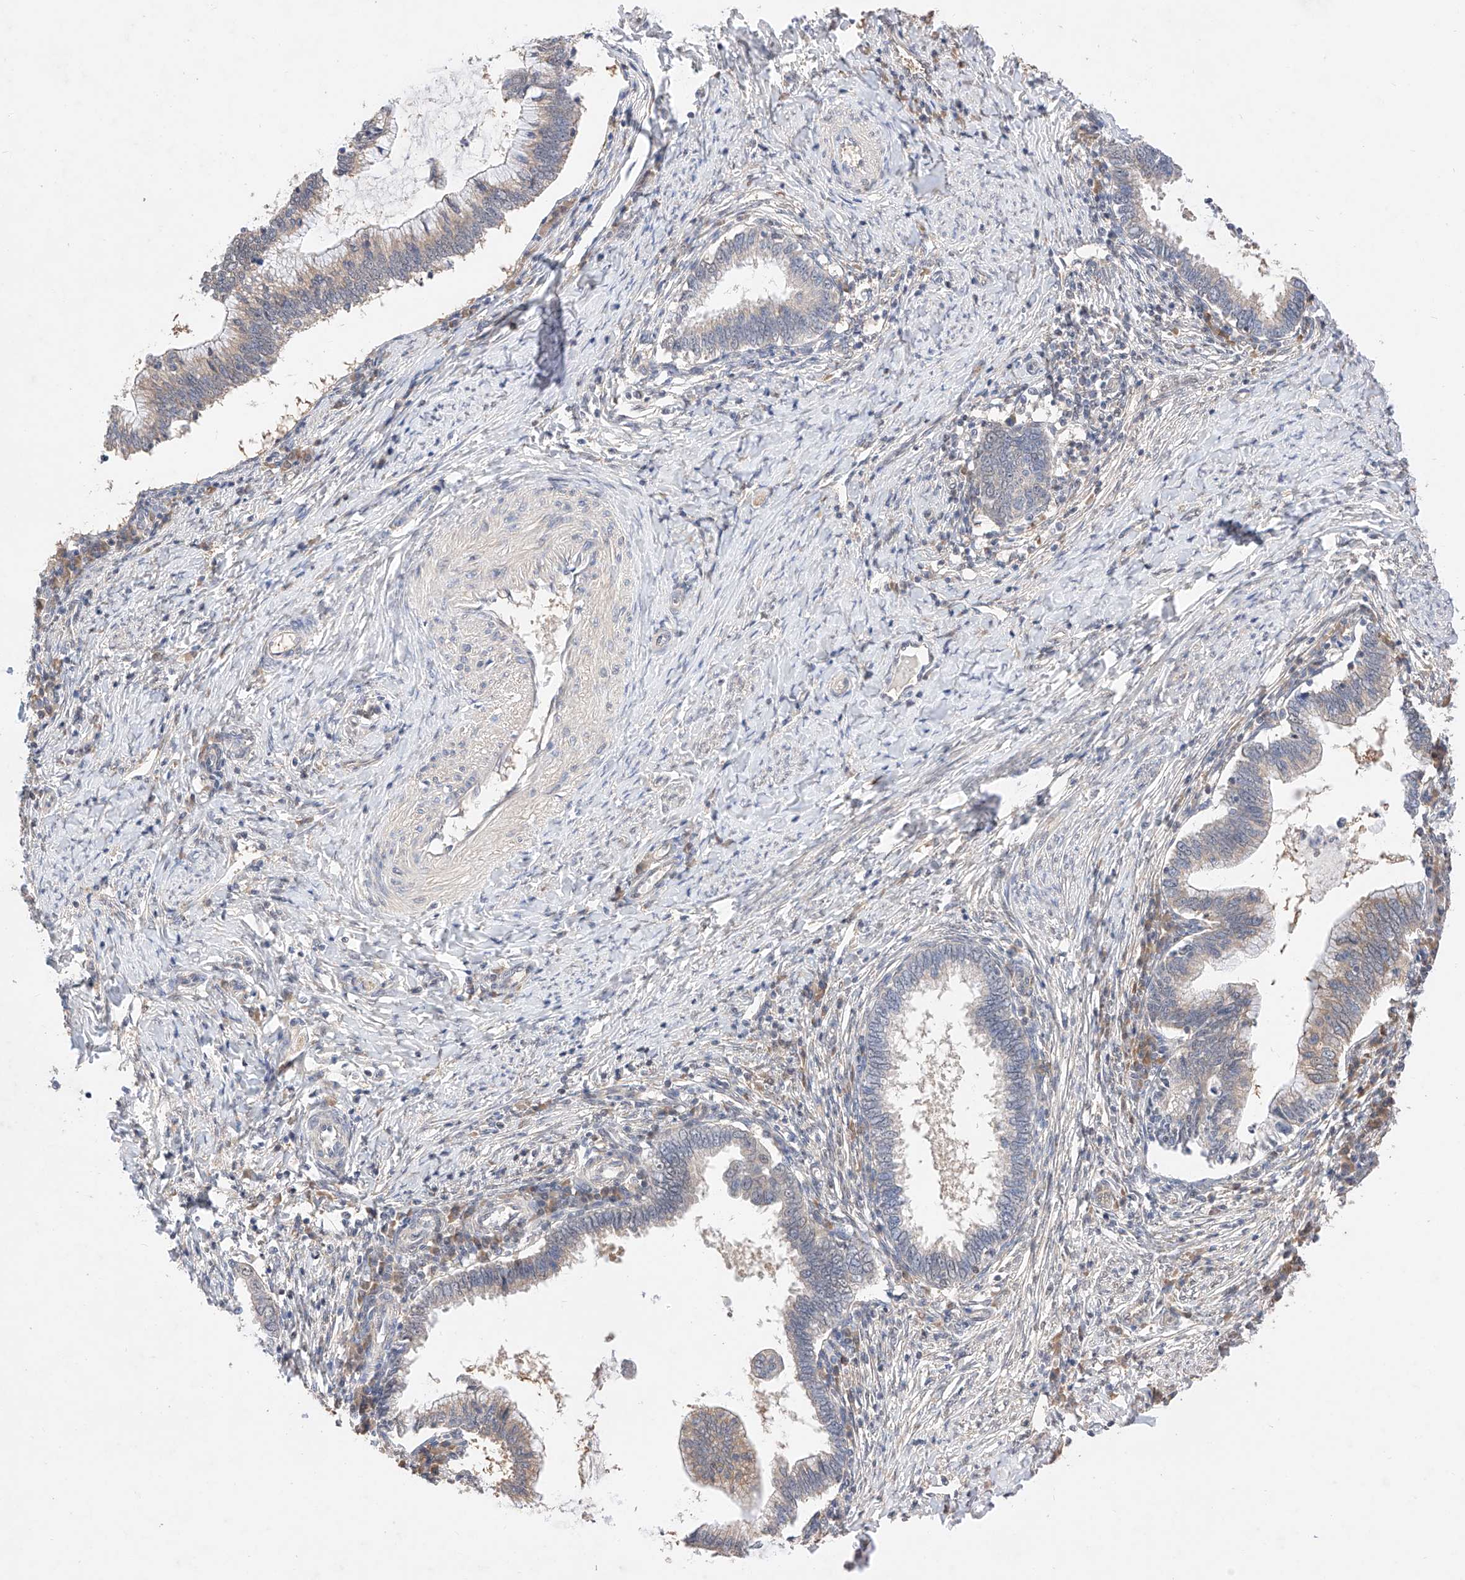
{"staining": {"intensity": "weak", "quantity": "25%-75%", "location": "cytoplasmic/membranous"}, "tissue": "cervical cancer", "cell_type": "Tumor cells", "image_type": "cancer", "snomed": [{"axis": "morphology", "description": "Adenocarcinoma, NOS"}, {"axis": "topography", "description": "Cervix"}], "caption": "Human adenocarcinoma (cervical) stained with a brown dye exhibits weak cytoplasmic/membranous positive positivity in about 25%-75% of tumor cells.", "gene": "ZSCAN4", "patient": {"sex": "female", "age": 36}}